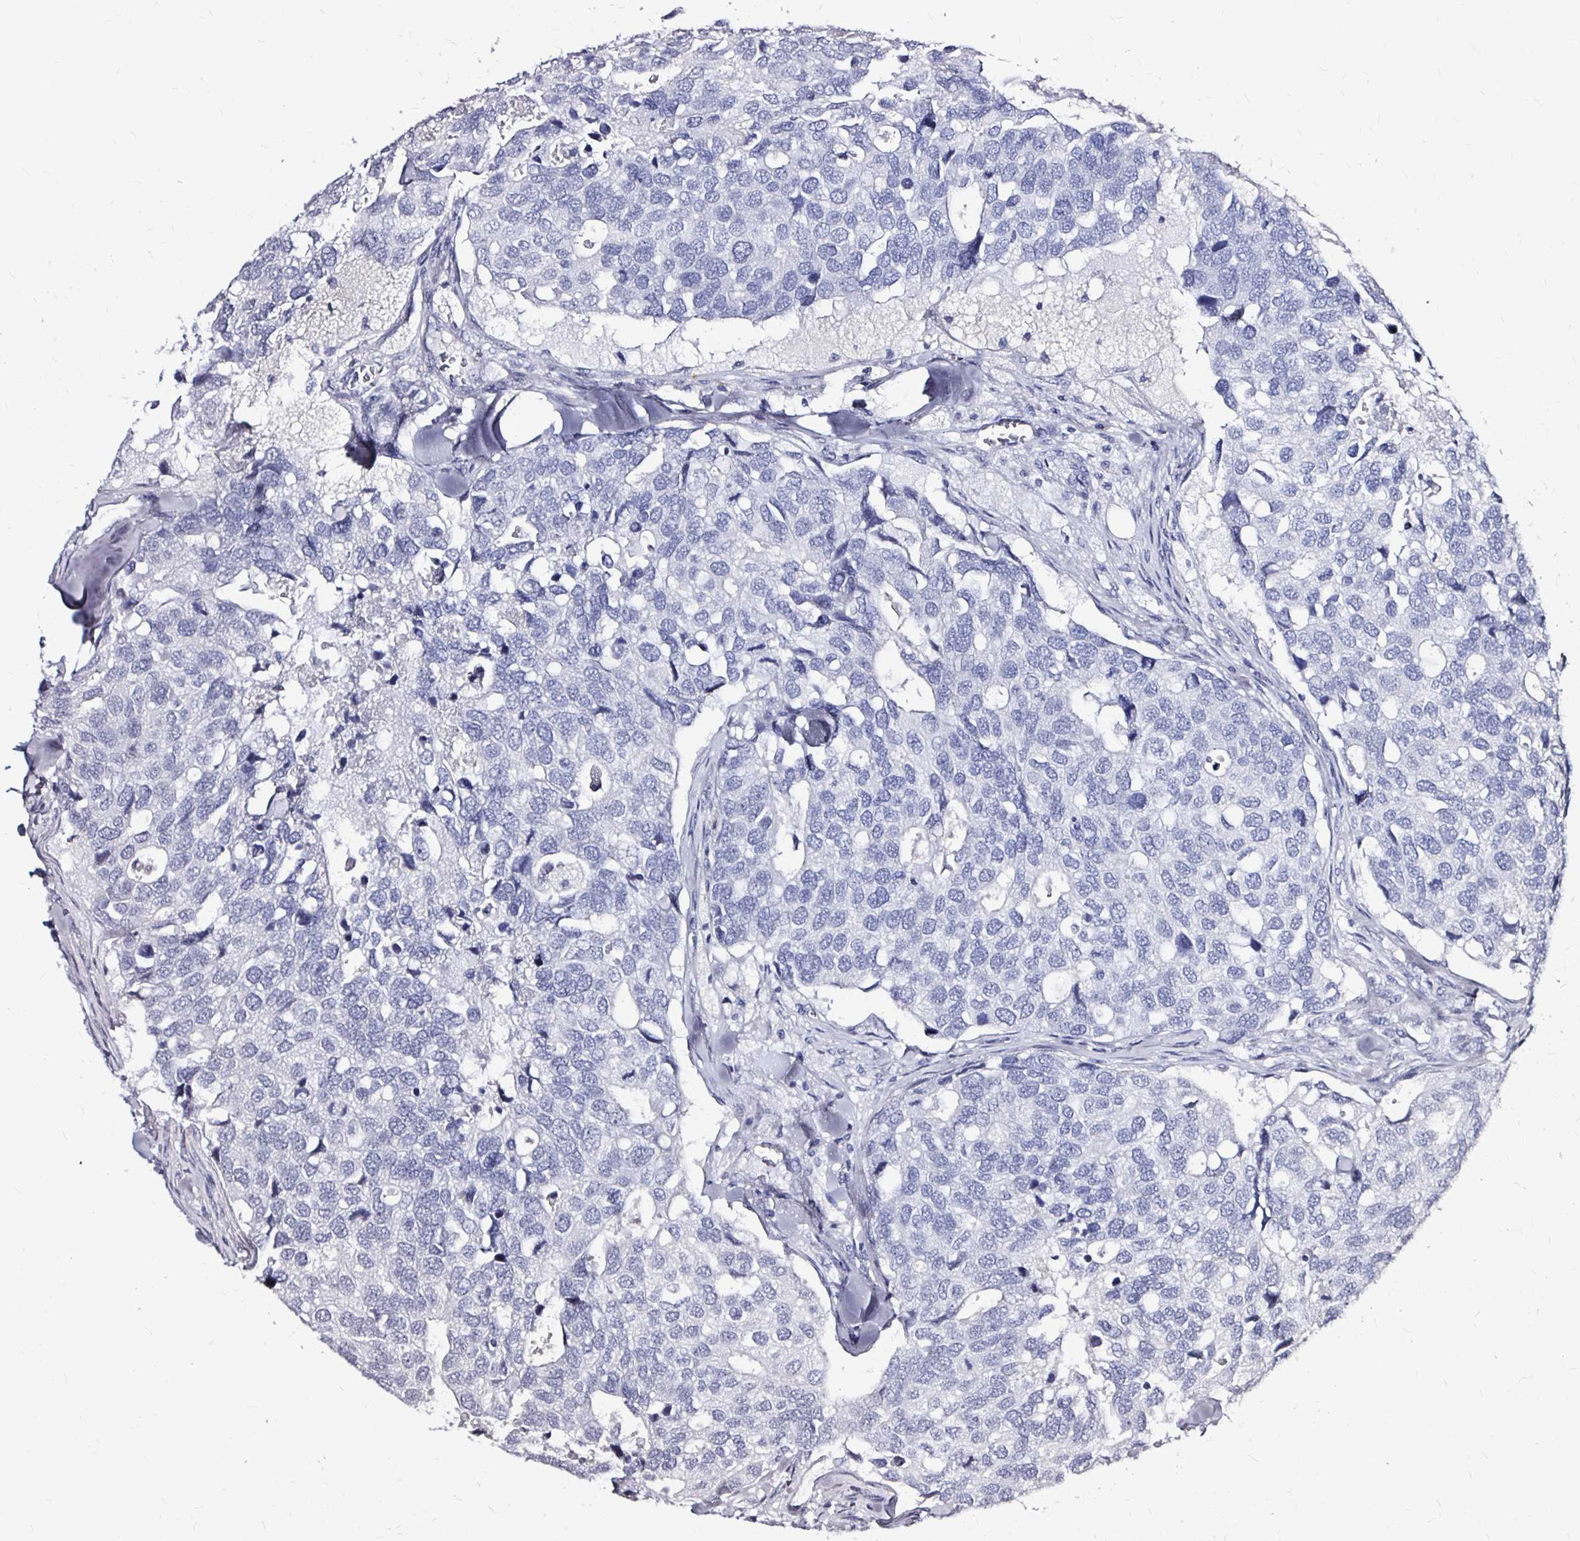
{"staining": {"intensity": "negative", "quantity": "none", "location": "none"}, "tissue": "breast cancer", "cell_type": "Tumor cells", "image_type": "cancer", "snomed": [{"axis": "morphology", "description": "Duct carcinoma"}, {"axis": "topography", "description": "Breast"}], "caption": "Micrograph shows no significant protein staining in tumor cells of breast cancer (invasive ductal carcinoma). (DAB (3,3'-diaminobenzidine) IHC with hematoxylin counter stain).", "gene": "LUZP4", "patient": {"sex": "female", "age": 83}}